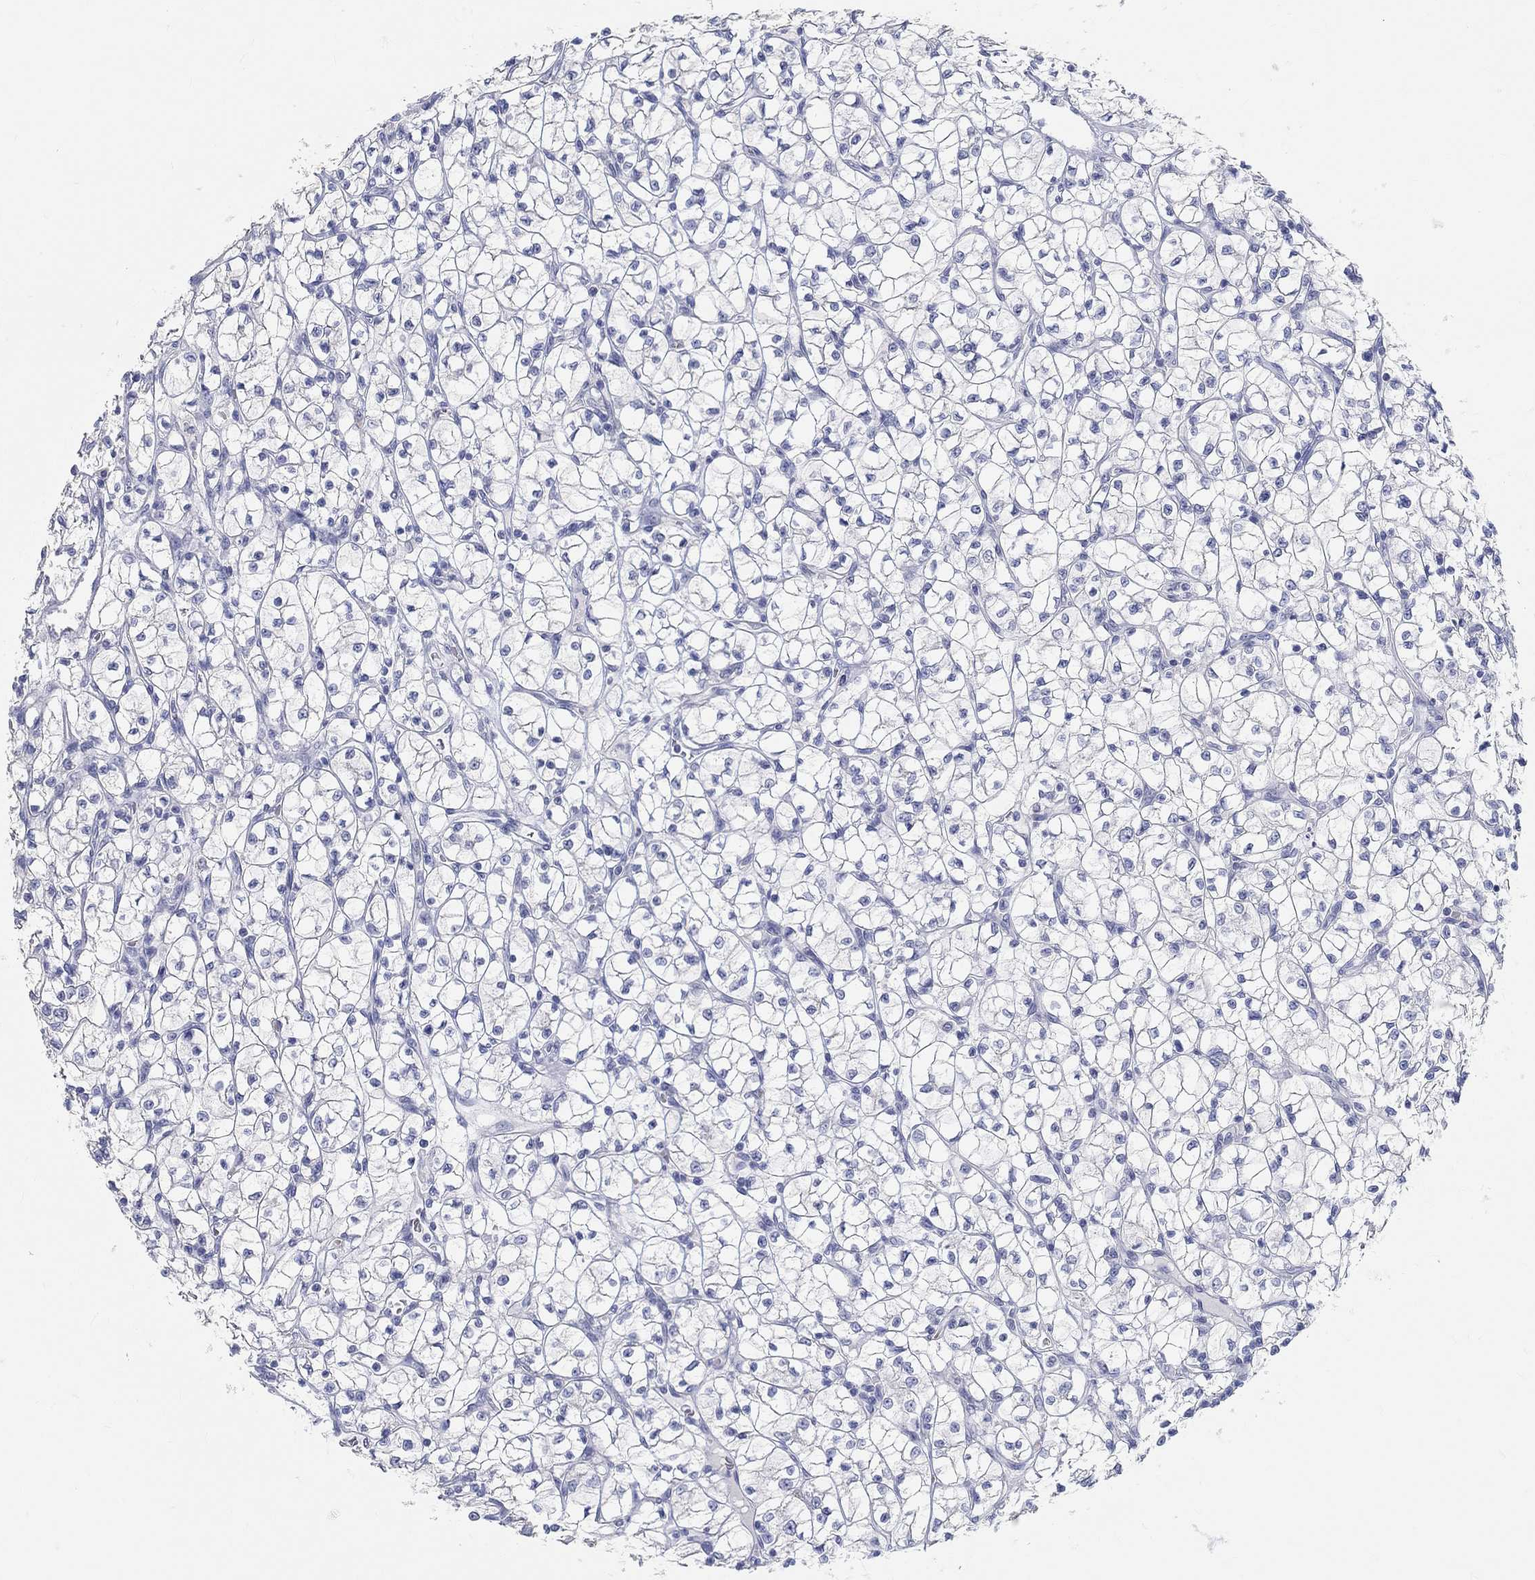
{"staining": {"intensity": "negative", "quantity": "none", "location": "none"}, "tissue": "renal cancer", "cell_type": "Tumor cells", "image_type": "cancer", "snomed": [{"axis": "morphology", "description": "Adenocarcinoma, NOS"}, {"axis": "topography", "description": "Kidney"}], "caption": "Renal cancer (adenocarcinoma) stained for a protein using immunohistochemistry (IHC) exhibits no staining tumor cells.", "gene": "GRIA3", "patient": {"sex": "female", "age": 64}}